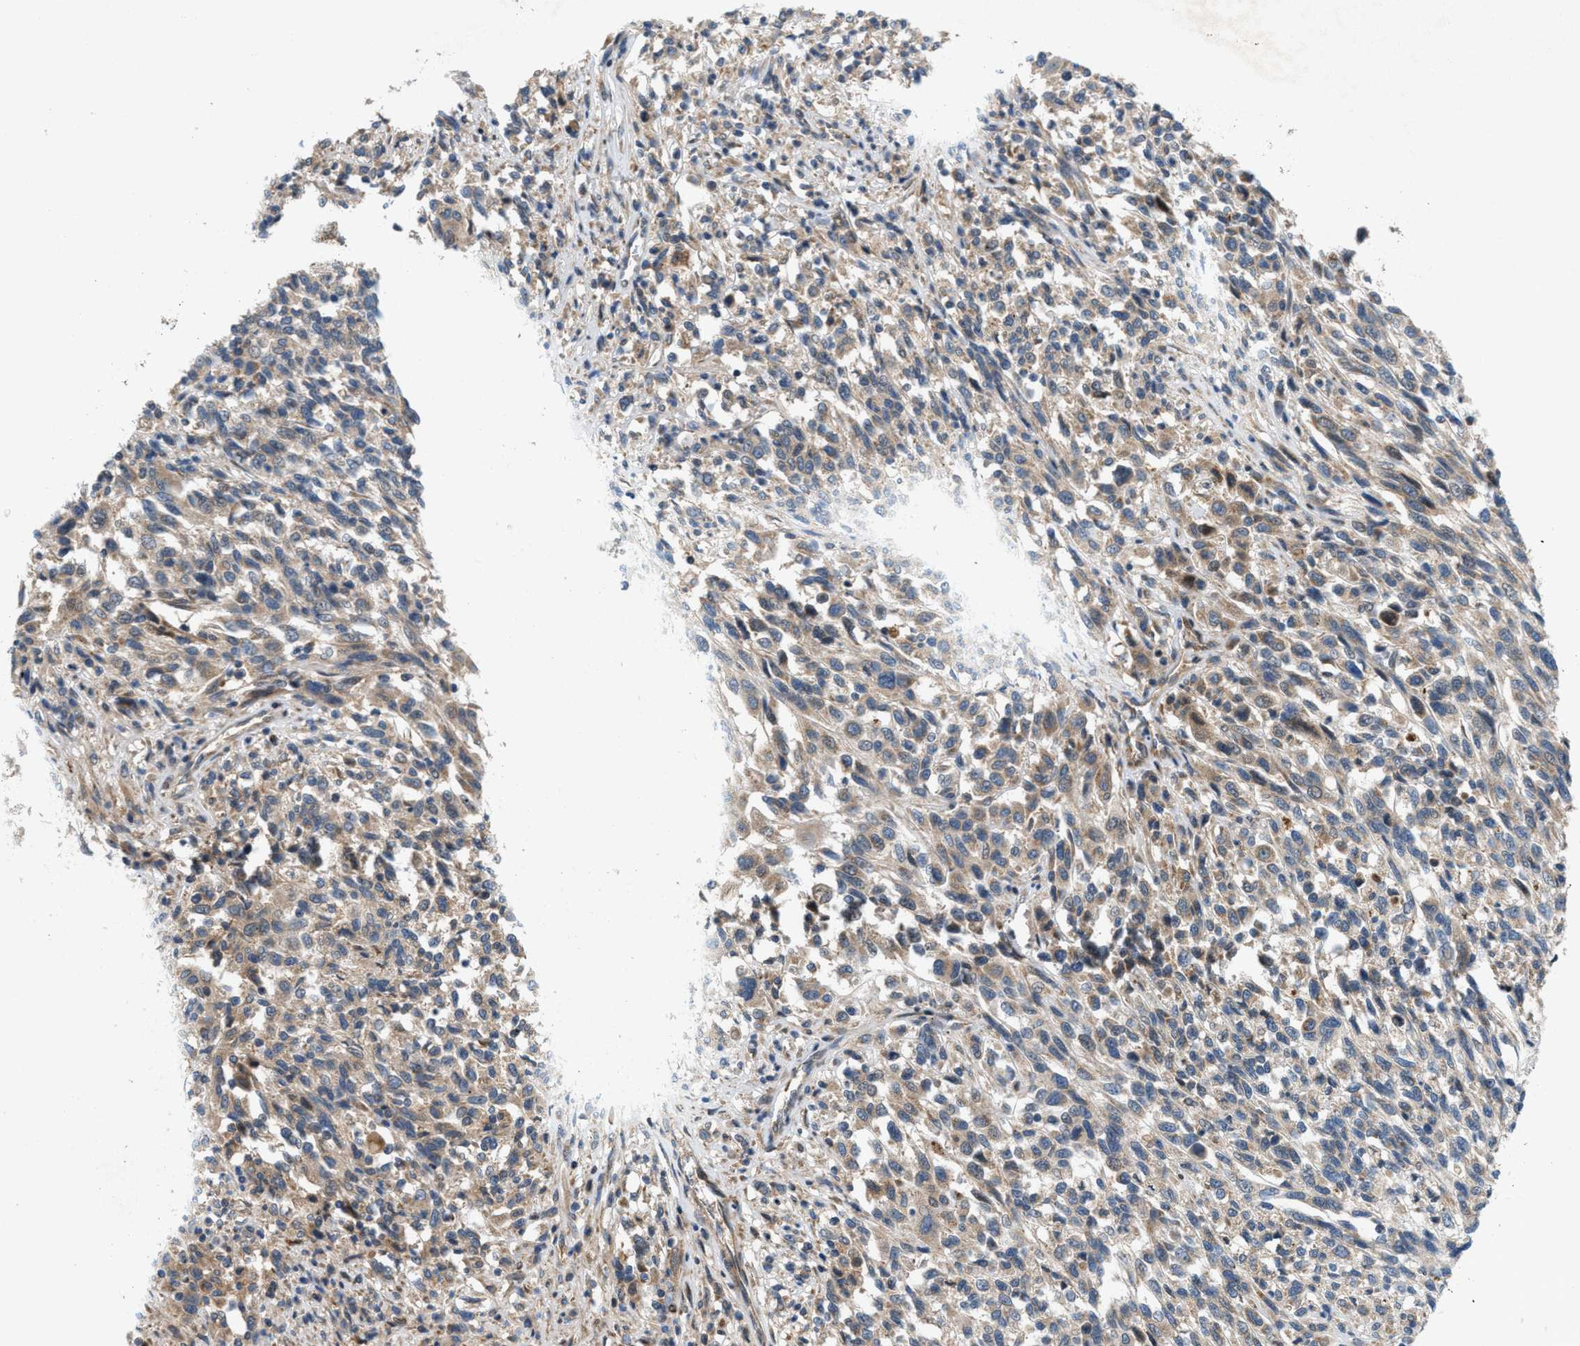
{"staining": {"intensity": "weak", "quantity": ">75%", "location": "cytoplasmic/membranous"}, "tissue": "melanoma", "cell_type": "Tumor cells", "image_type": "cancer", "snomed": [{"axis": "morphology", "description": "Malignant melanoma, Metastatic site"}, {"axis": "topography", "description": "Lymph node"}], "caption": "Malignant melanoma (metastatic site) stained for a protein (brown) reveals weak cytoplasmic/membranous positive positivity in approximately >75% of tumor cells.", "gene": "CYB5D1", "patient": {"sex": "male", "age": 61}}